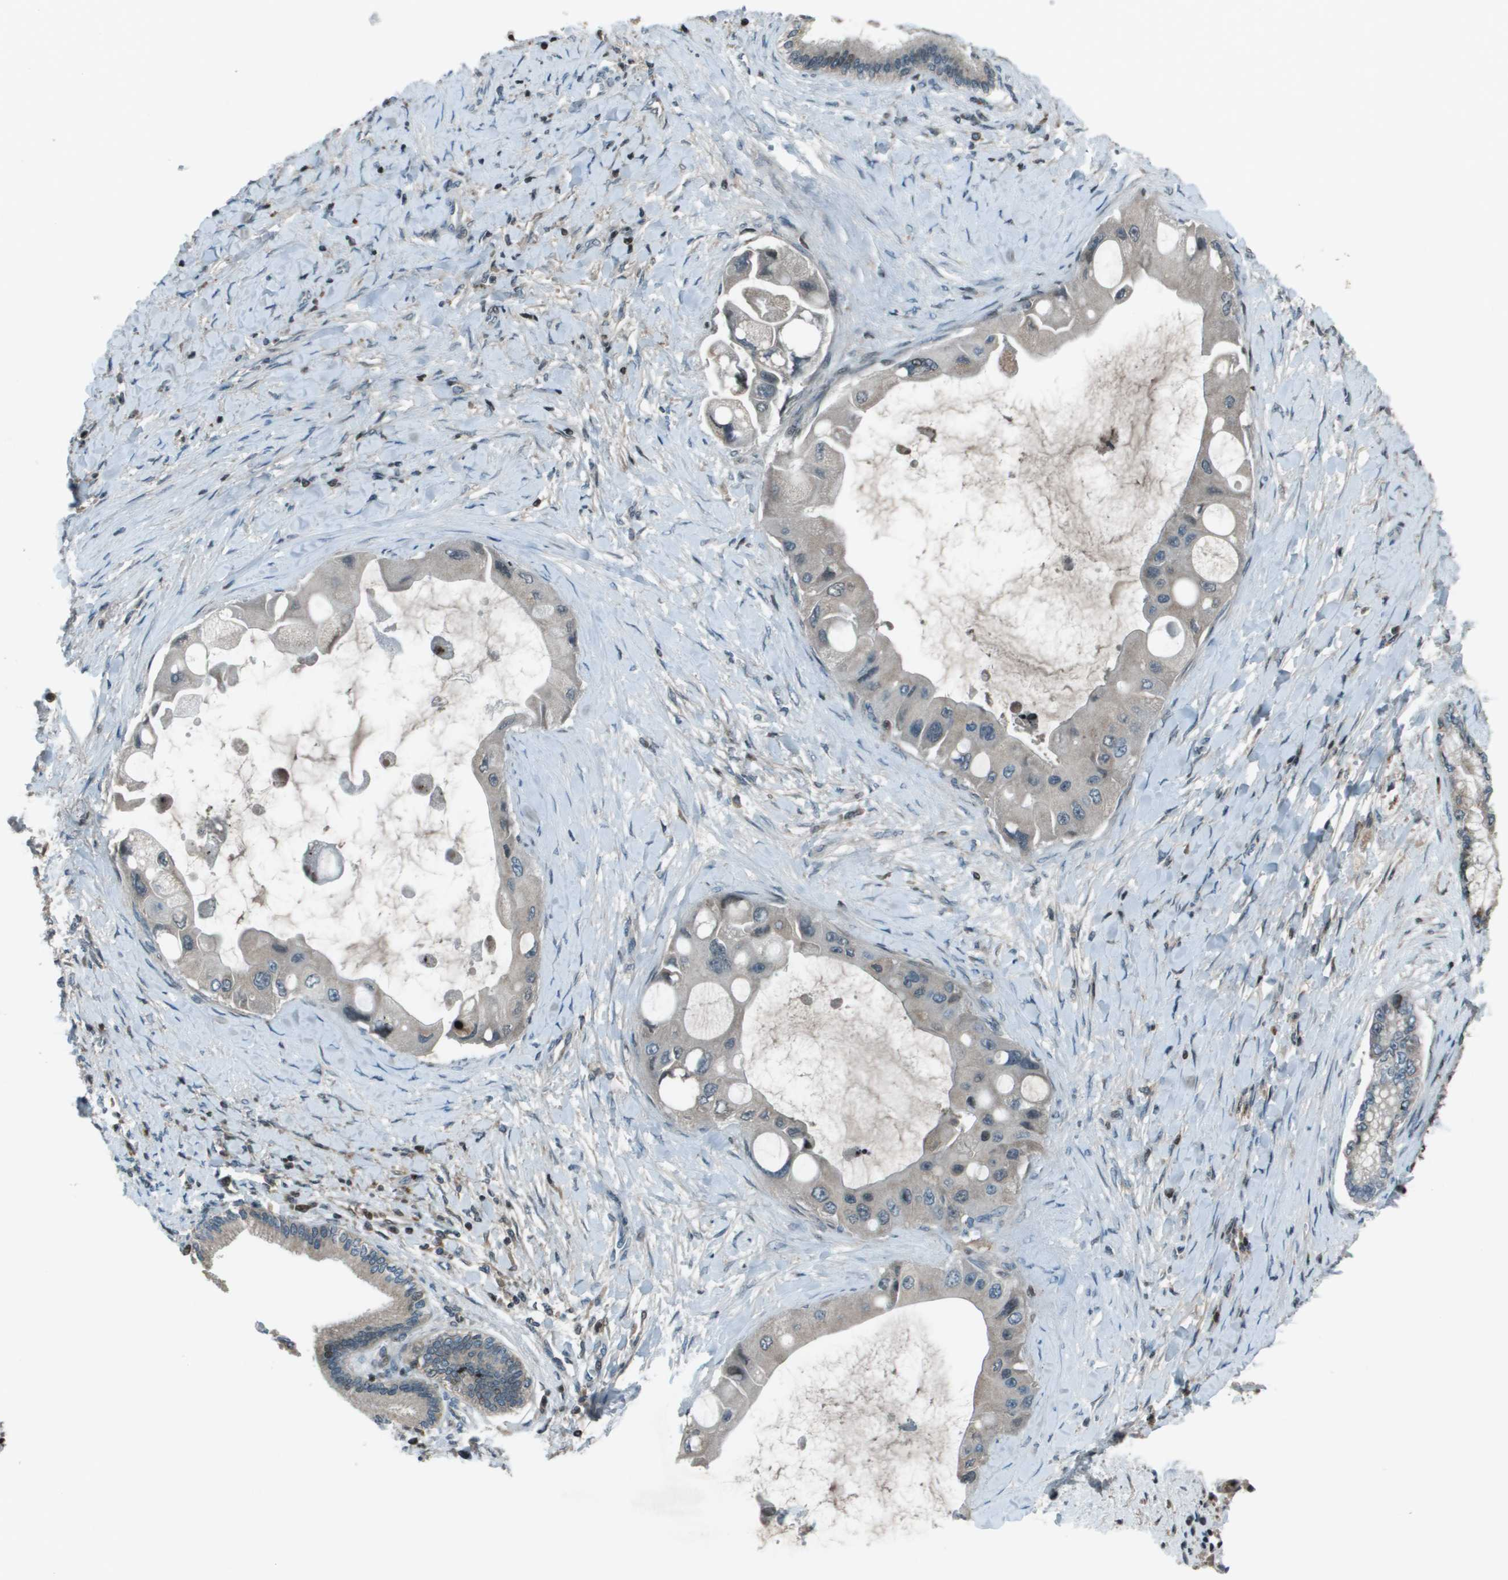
{"staining": {"intensity": "negative", "quantity": "none", "location": "none"}, "tissue": "liver cancer", "cell_type": "Tumor cells", "image_type": "cancer", "snomed": [{"axis": "morphology", "description": "Normal tissue, NOS"}, {"axis": "morphology", "description": "Cholangiocarcinoma"}, {"axis": "topography", "description": "Liver"}, {"axis": "topography", "description": "Peripheral nerve tissue"}], "caption": "Liver cholangiocarcinoma was stained to show a protein in brown. There is no significant expression in tumor cells.", "gene": "CXCL12", "patient": {"sex": "male", "age": 50}}